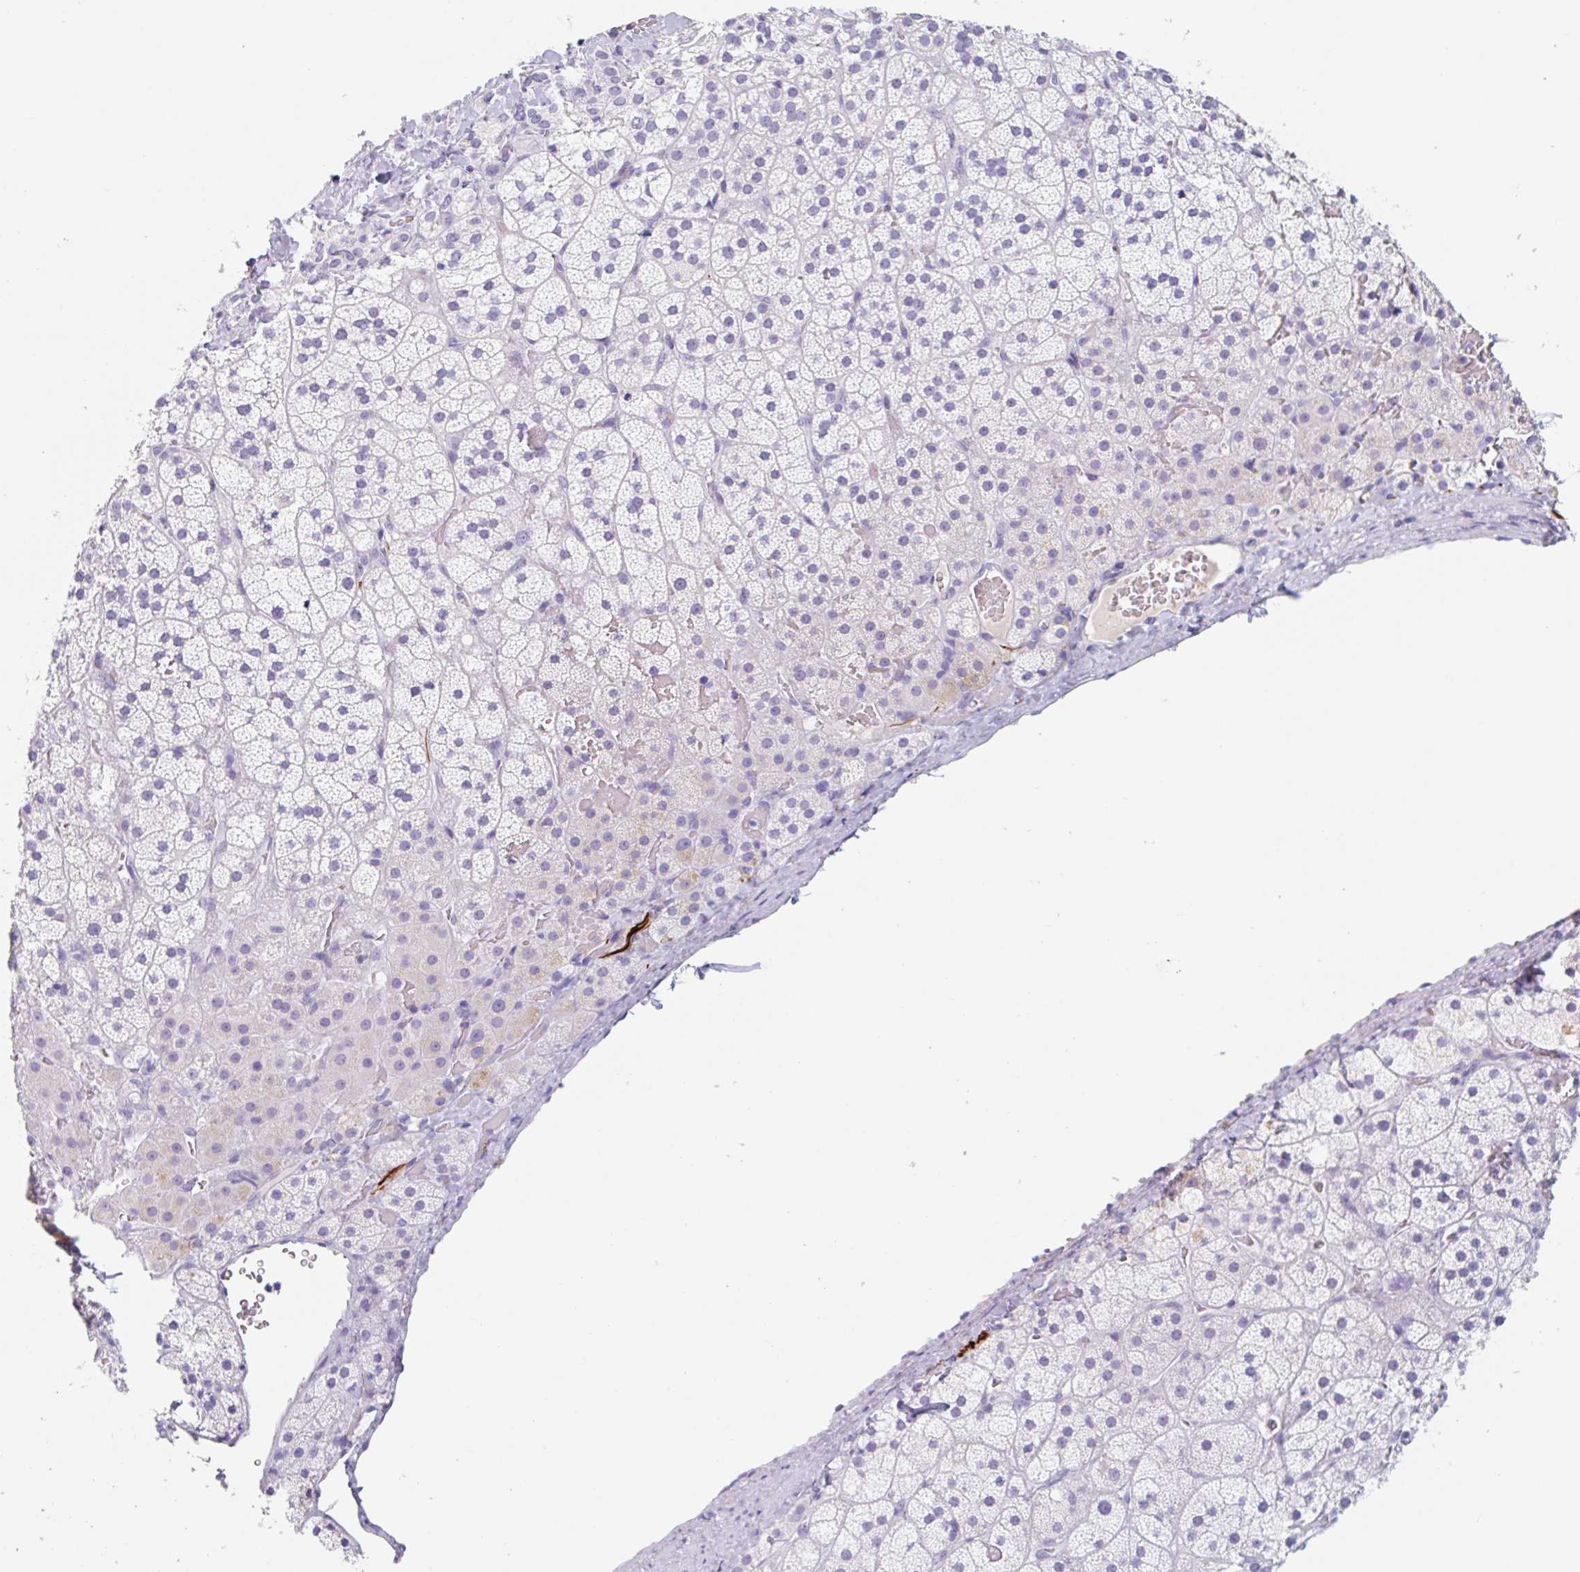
{"staining": {"intensity": "strong", "quantity": "<25%", "location": "cytoplasmic/membranous"}, "tissue": "adrenal gland", "cell_type": "Glandular cells", "image_type": "normal", "snomed": [{"axis": "morphology", "description": "Normal tissue, NOS"}, {"axis": "topography", "description": "Adrenal gland"}], "caption": "A photomicrograph showing strong cytoplasmic/membranous expression in about <25% of glandular cells in unremarkable adrenal gland, as visualized by brown immunohistochemical staining.", "gene": "EMC4", "patient": {"sex": "male", "age": 57}}